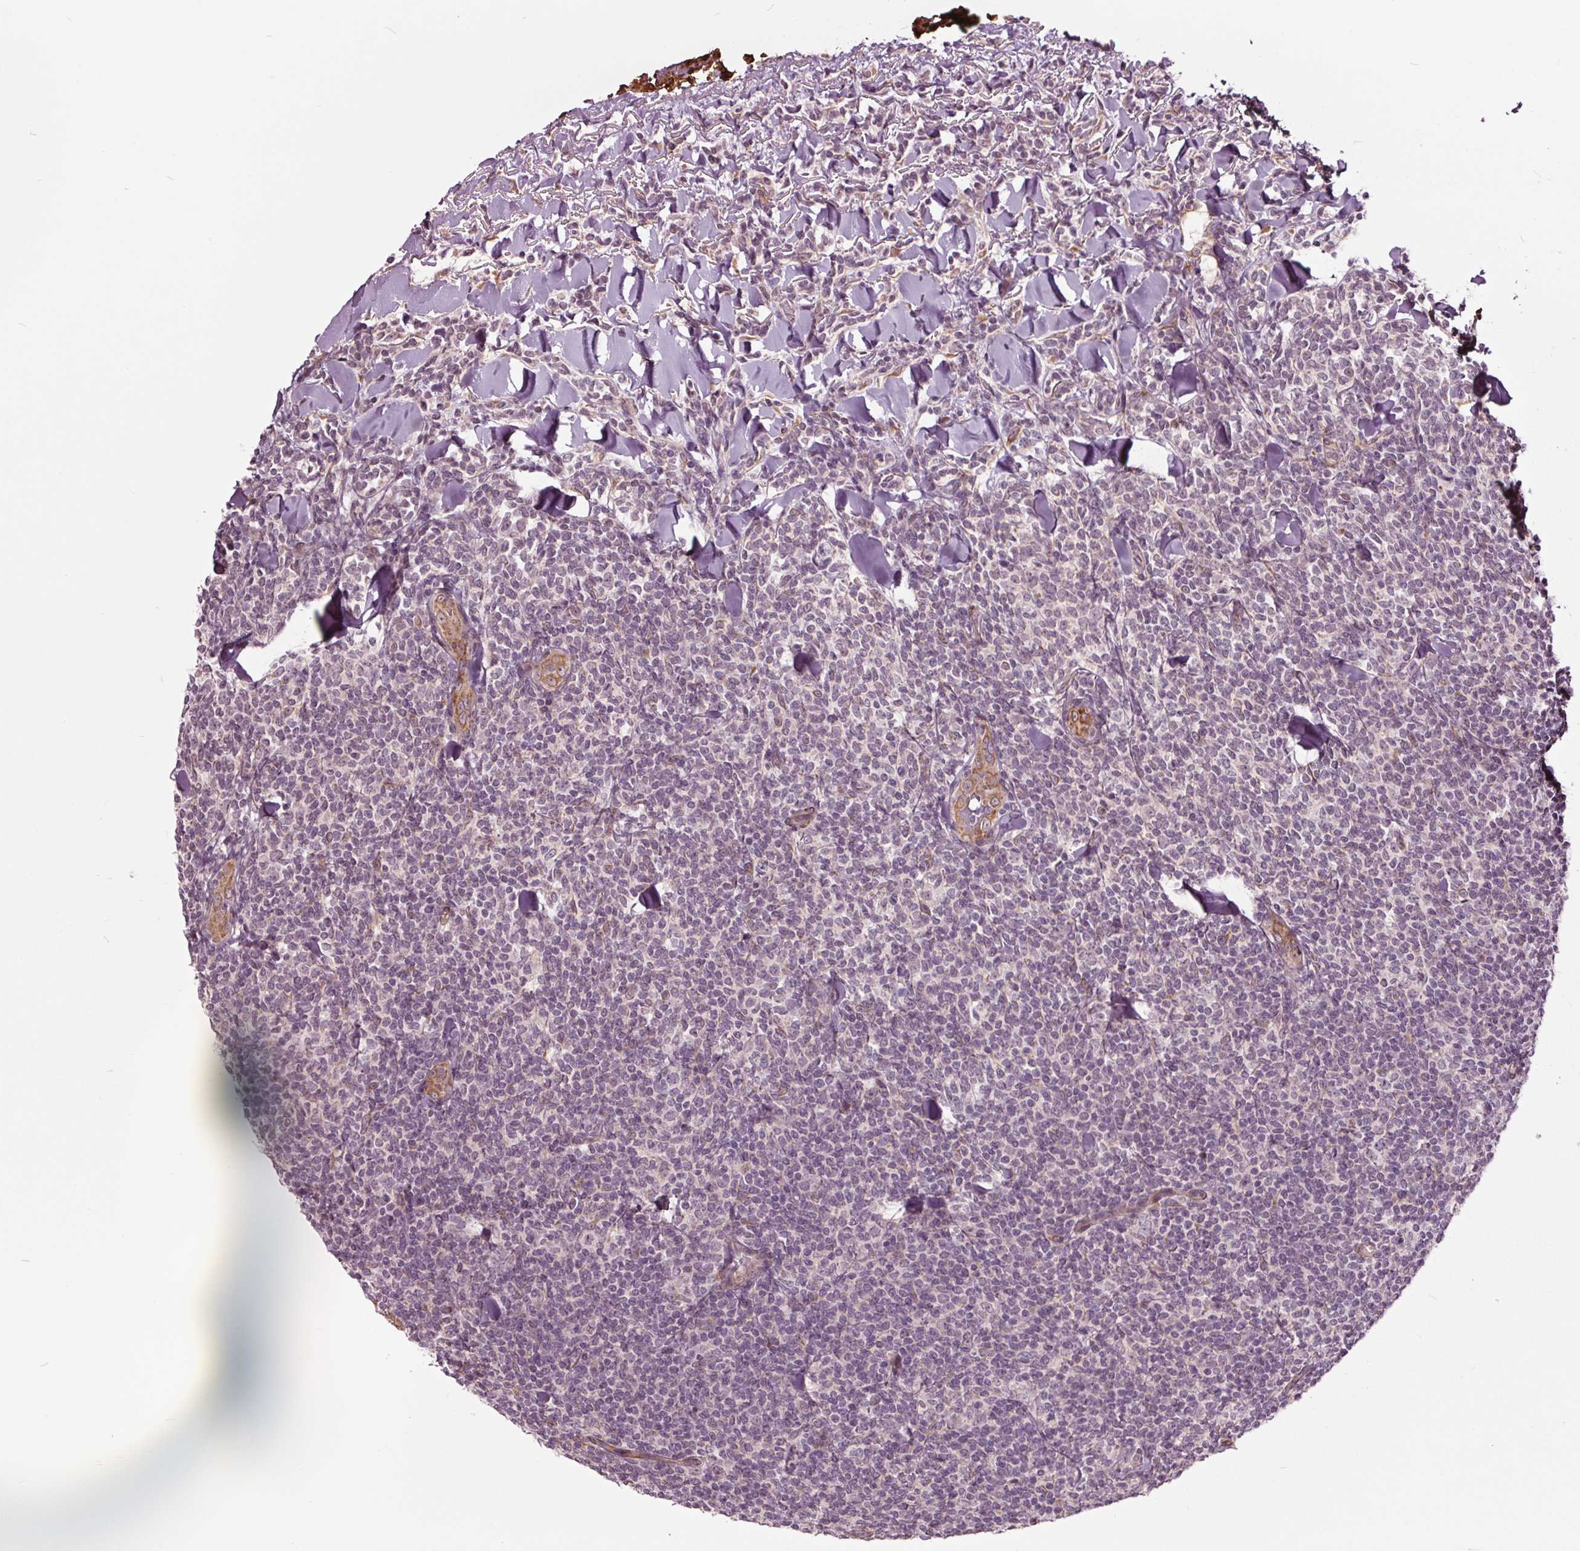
{"staining": {"intensity": "negative", "quantity": "none", "location": "none"}, "tissue": "lymphoma", "cell_type": "Tumor cells", "image_type": "cancer", "snomed": [{"axis": "morphology", "description": "Malignant lymphoma, non-Hodgkin's type, Low grade"}, {"axis": "topography", "description": "Lymph node"}], "caption": "Malignant lymphoma, non-Hodgkin's type (low-grade) was stained to show a protein in brown. There is no significant positivity in tumor cells.", "gene": "HAUS5", "patient": {"sex": "female", "age": 56}}